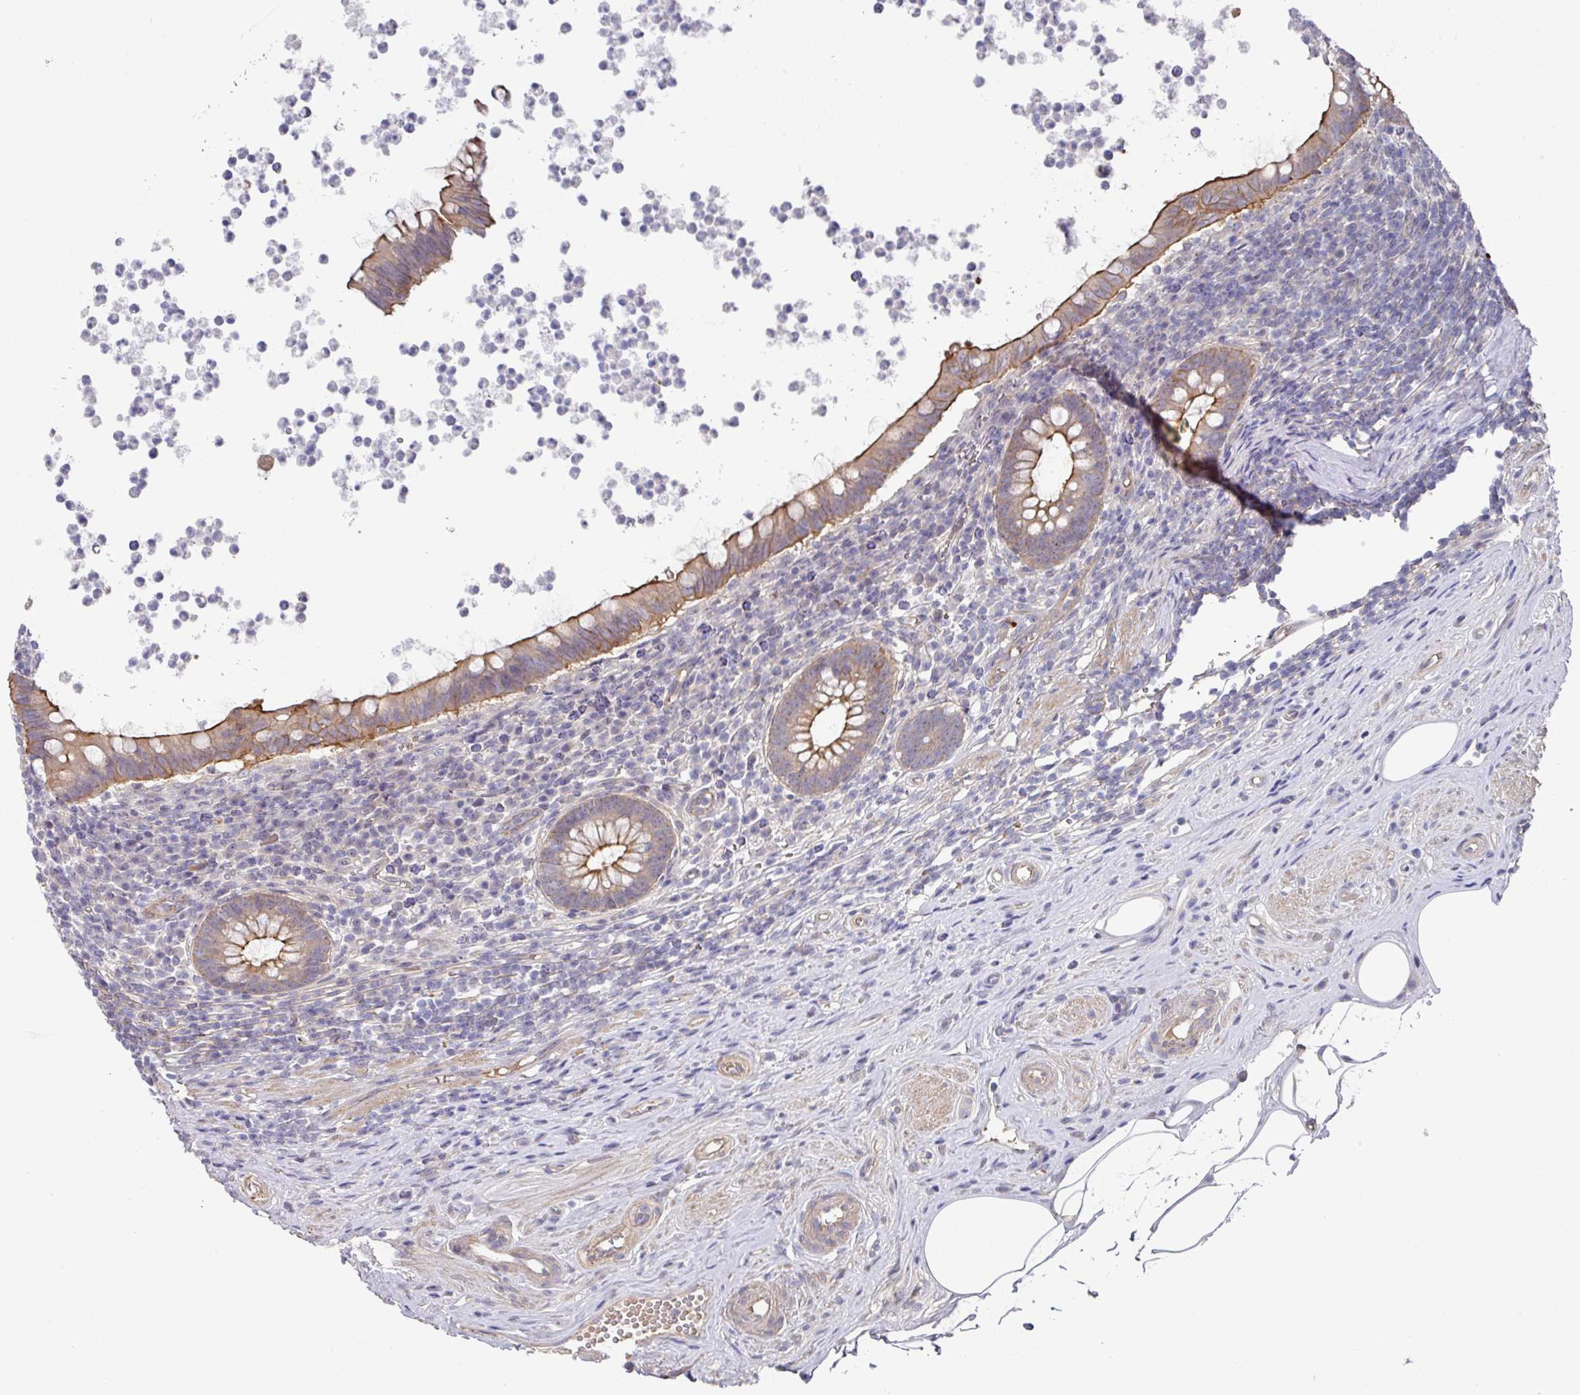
{"staining": {"intensity": "strong", "quantity": "25%-75%", "location": "cytoplasmic/membranous"}, "tissue": "appendix", "cell_type": "Glandular cells", "image_type": "normal", "snomed": [{"axis": "morphology", "description": "Normal tissue, NOS"}, {"axis": "topography", "description": "Appendix"}], "caption": "Immunohistochemical staining of normal appendix displays high levels of strong cytoplasmic/membranous staining in about 25%-75% of glandular cells. (IHC, brightfield microscopy, high magnification).", "gene": "PRR5", "patient": {"sex": "female", "age": 56}}